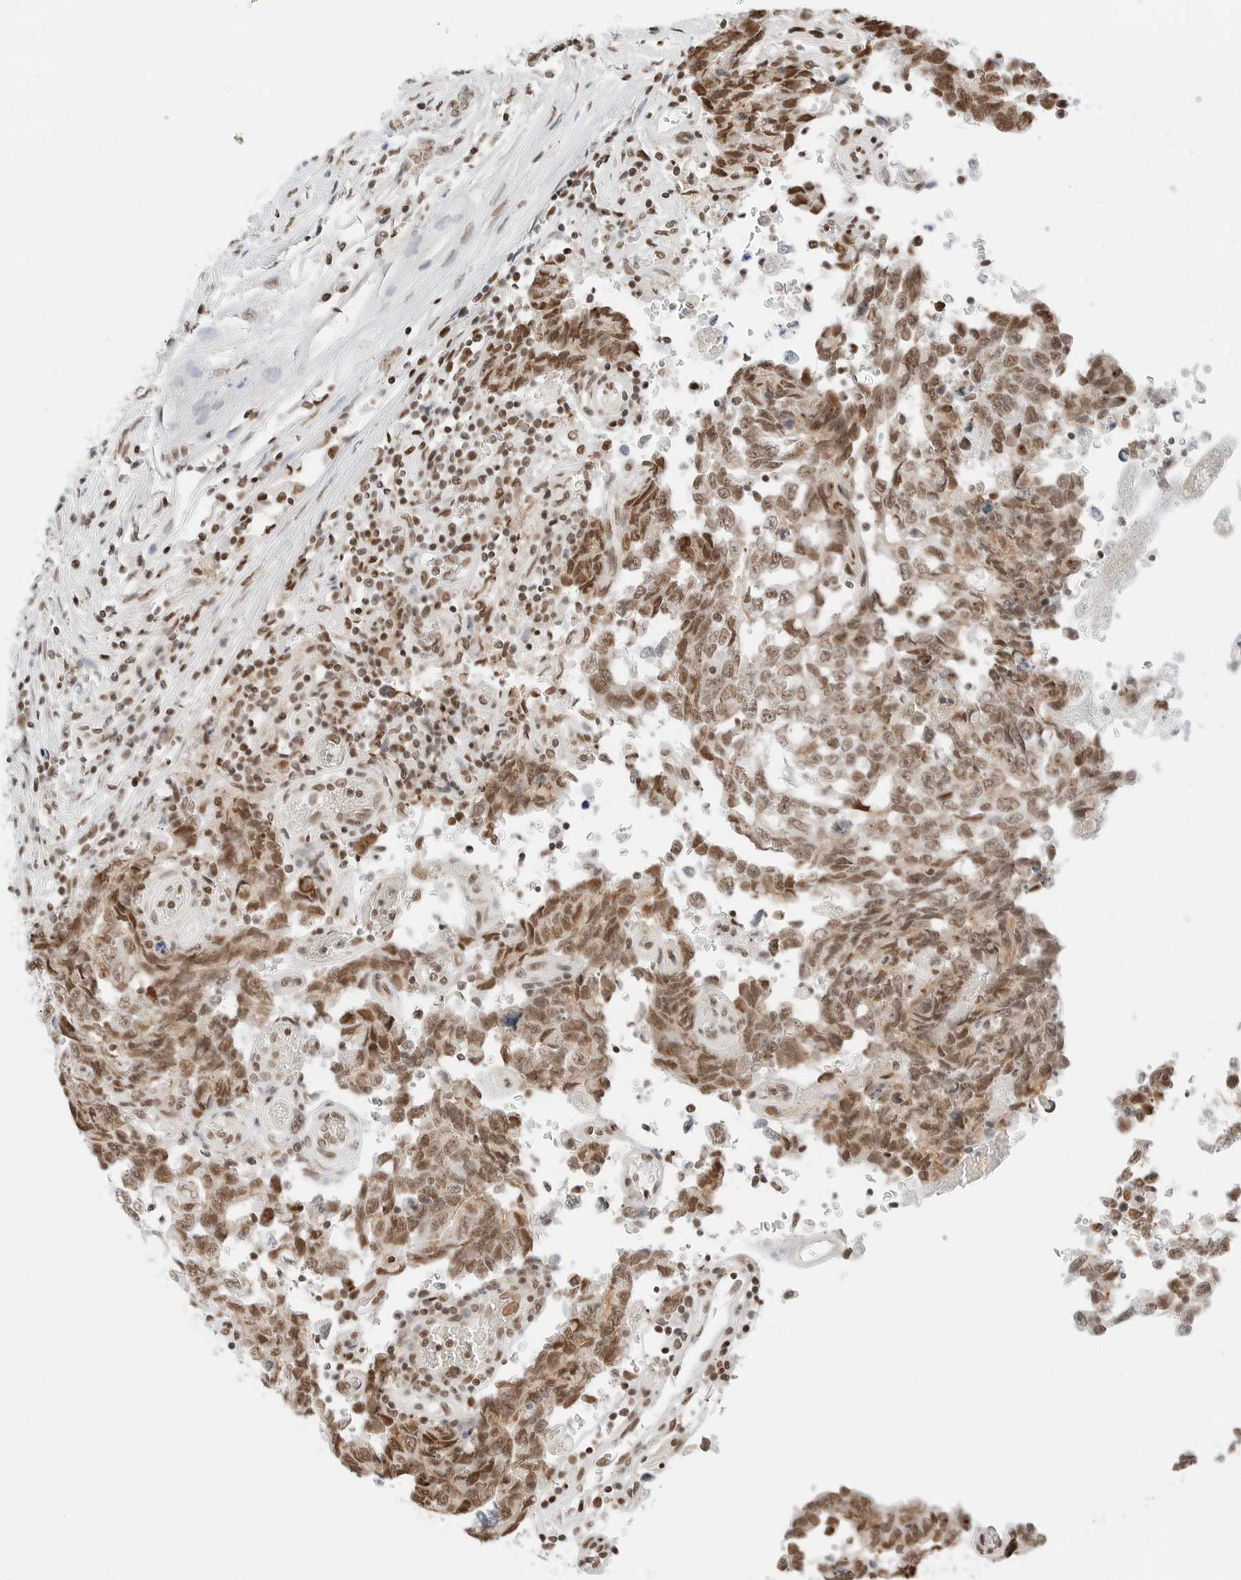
{"staining": {"intensity": "moderate", "quantity": ">75%", "location": "nuclear"}, "tissue": "testis cancer", "cell_type": "Tumor cells", "image_type": "cancer", "snomed": [{"axis": "morphology", "description": "Carcinoma, Embryonal, NOS"}, {"axis": "topography", "description": "Testis"}], "caption": "Testis cancer (embryonal carcinoma) was stained to show a protein in brown. There is medium levels of moderate nuclear expression in about >75% of tumor cells.", "gene": "CRTC2", "patient": {"sex": "male", "age": 26}}